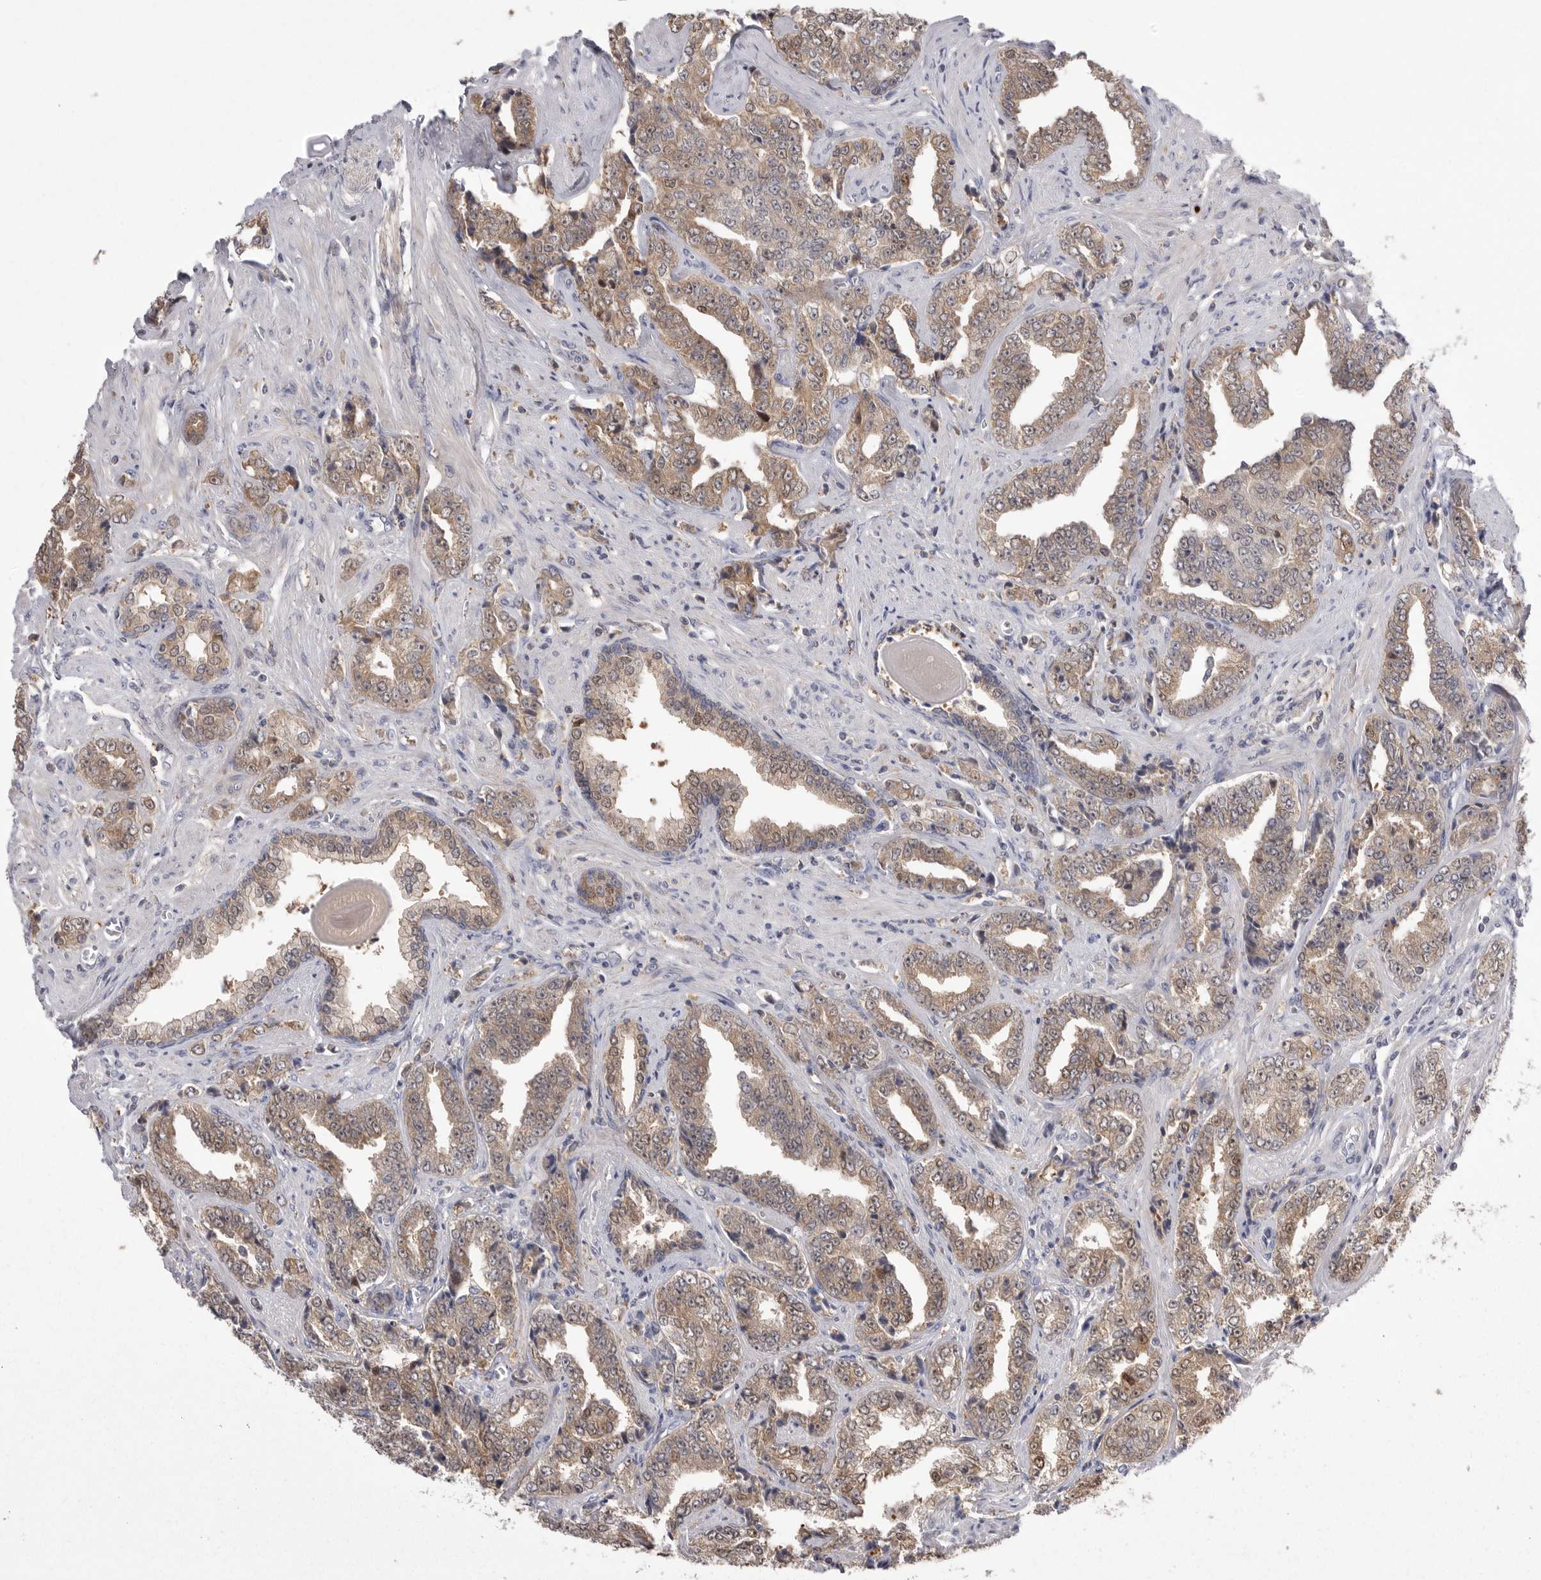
{"staining": {"intensity": "moderate", "quantity": ">75%", "location": "cytoplasmic/membranous"}, "tissue": "prostate cancer", "cell_type": "Tumor cells", "image_type": "cancer", "snomed": [{"axis": "morphology", "description": "Adenocarcinoma, High grade"}, {"axis": "topography", "description": "Prostate"}], "caption": "IHC of high-grade adenocarcinoma (prostate) demonstrates medium levels of moderate cytoplasmic/membranous expression in about >75% of tumor cells. (Brightfield microscopy of DAB IHC at high magnification).", "gene": "KYAT3", "patient": {"sex": "male", "age": 71}}